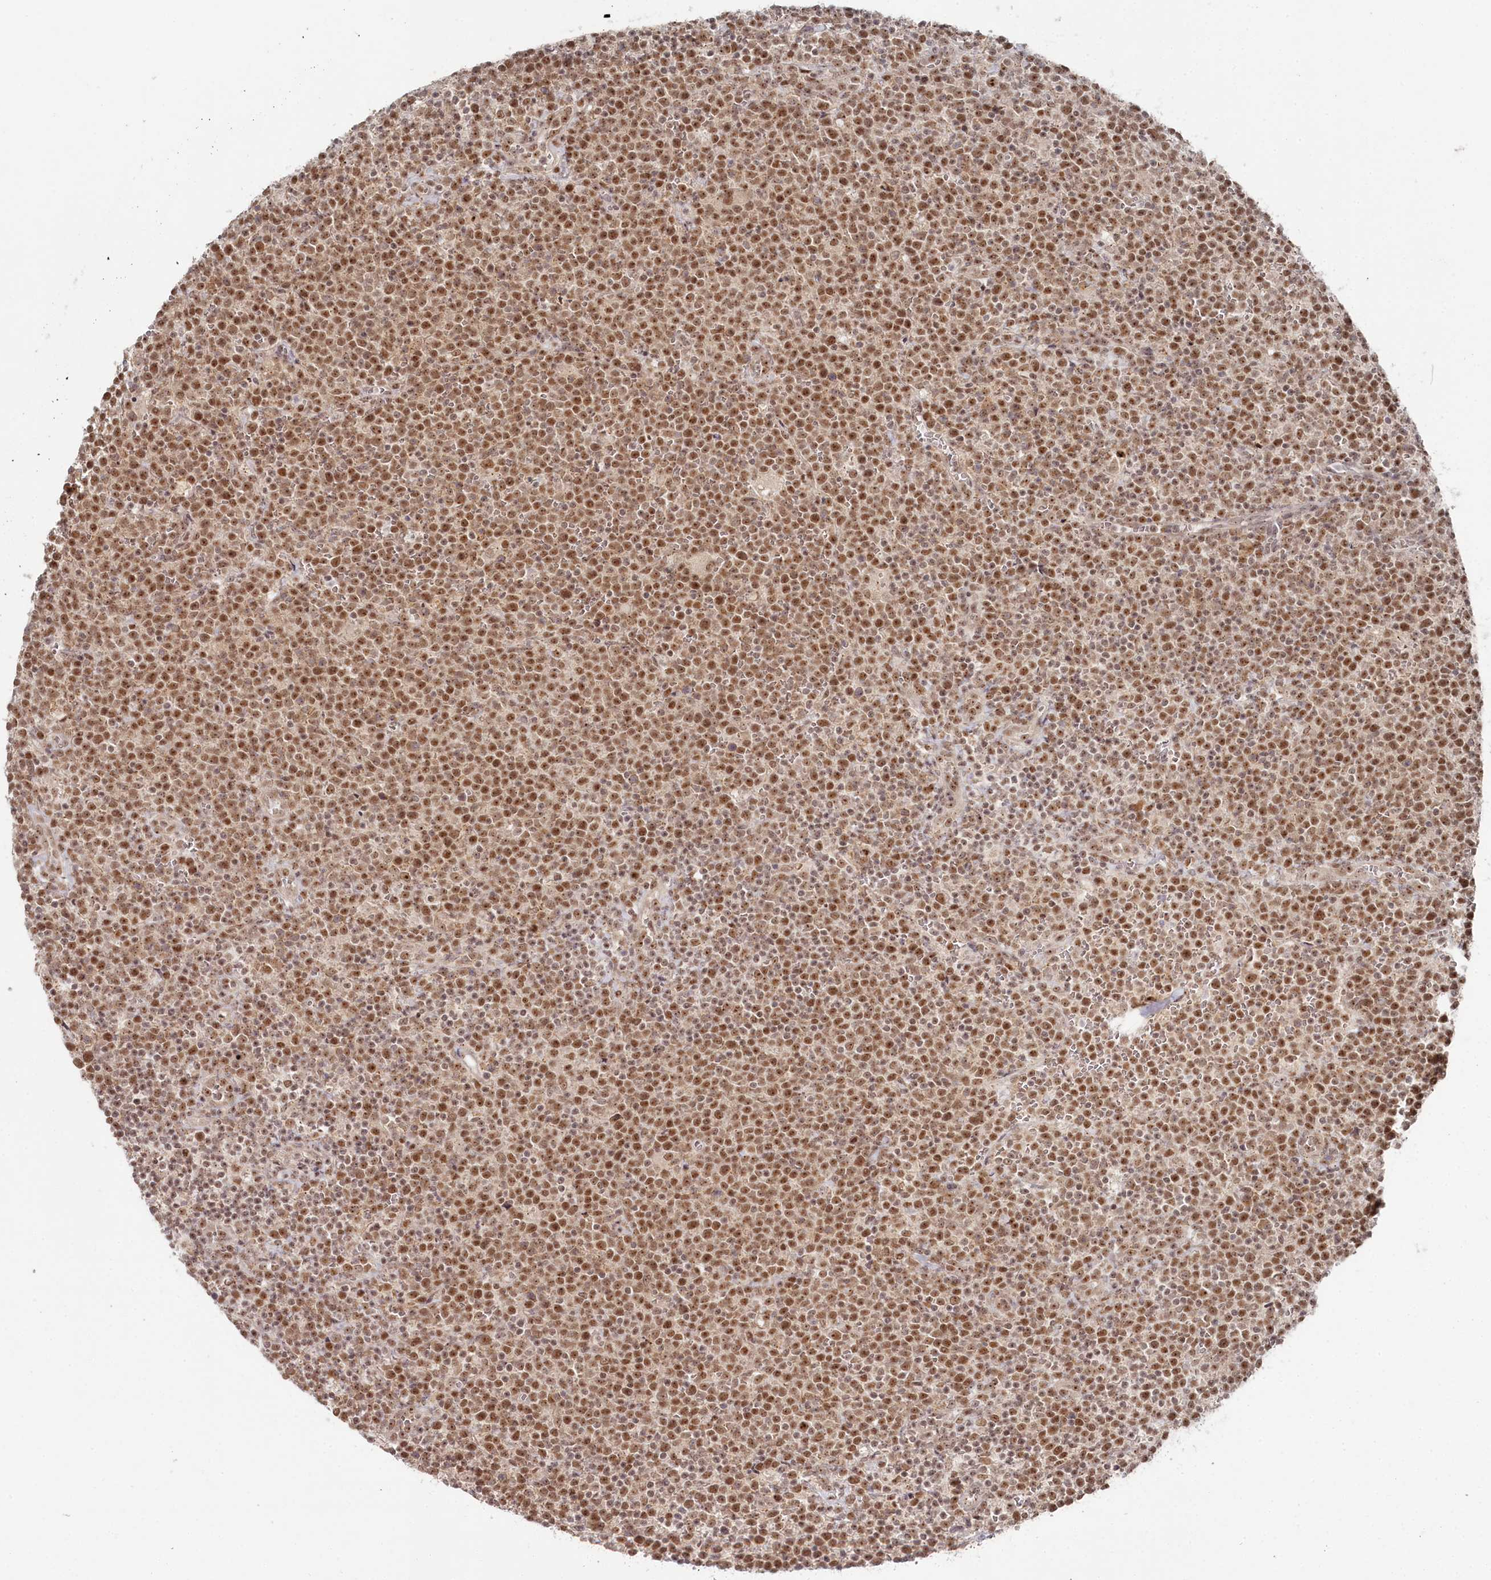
{"staining": {"intensity": "moderate", "quantity": ">75%", "location": "nuclear"}, "tissue": "lymphoma", "cell_type": "Tumor cells", "image_type": "cancer", "snomed": [{"axis": "morphology", "description": "Malignant lymphoma, non-Hodgkin's type, High grade"}, {"axis": "topography", "description": "Lymph node"}], "caption": "Immunohistochemistry micrograph of human high-grade malignant lymphoma, non-Hodgkin's type stained for a protein (brown), which shows medium levels of moderate nuclear expression in about >75% of tumor cells.", "gene": "EXOSC1", "patient": {"sex": "male", "age": 61}}